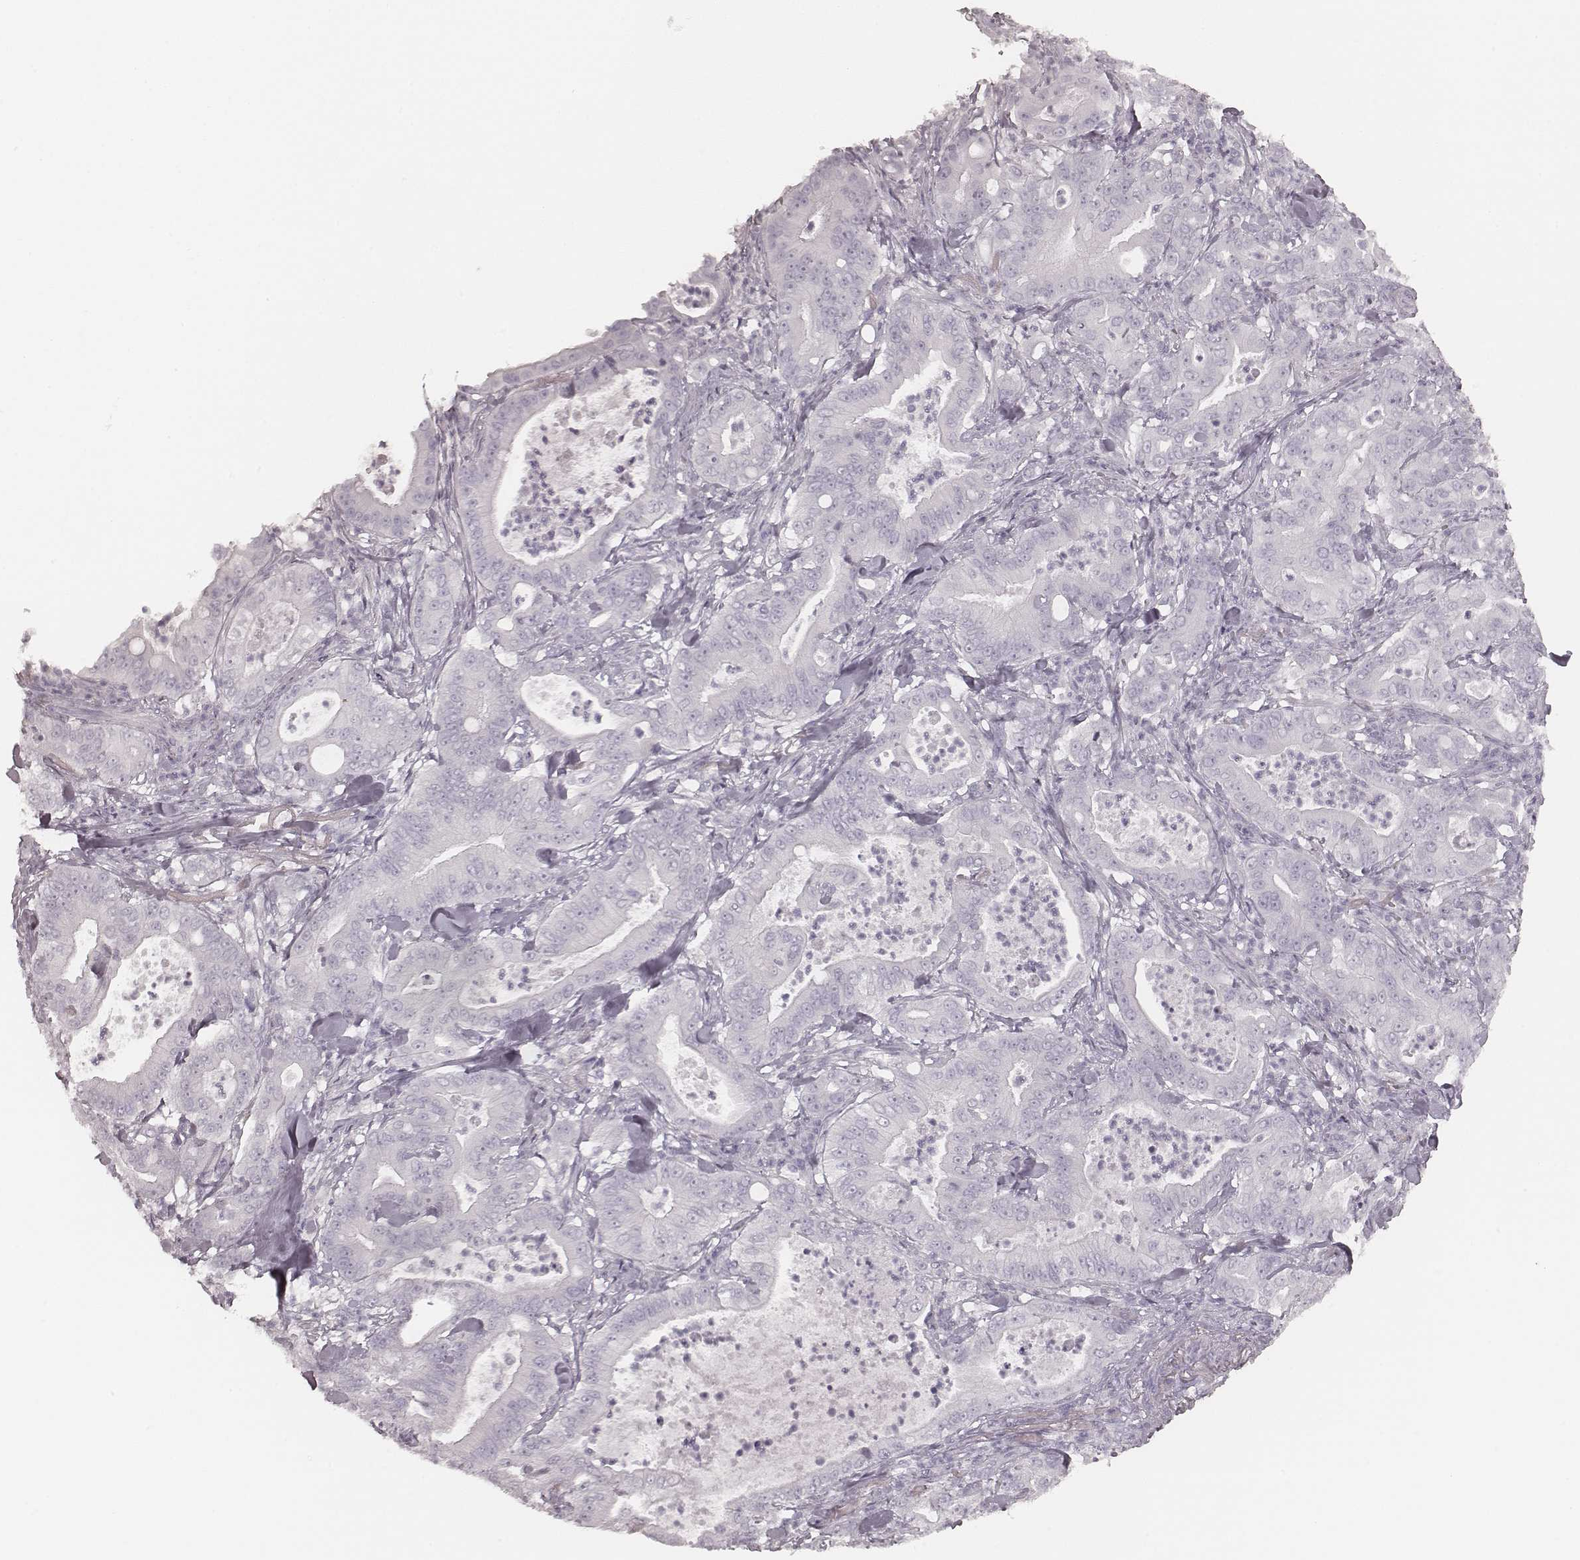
{"staining": {"intensity": "negative", "quantity": "none", "location": "none"}, "tissue": "pancreatic cancer", "cell_type": "Tumor cells", "image_type": "cancer", "snomed": [{"axis": "morphology", "description": "Adenocarcinoma, NOS"}, {"axis": "topography", "description": "Pancreas"}], "caption": "Immunohistochemical staining of adenocarcinoma (pancreatic) shows no significant positivity in tumor cells.", "gene": "KRT72", "patient": {"sex": "male", "age": 71}}